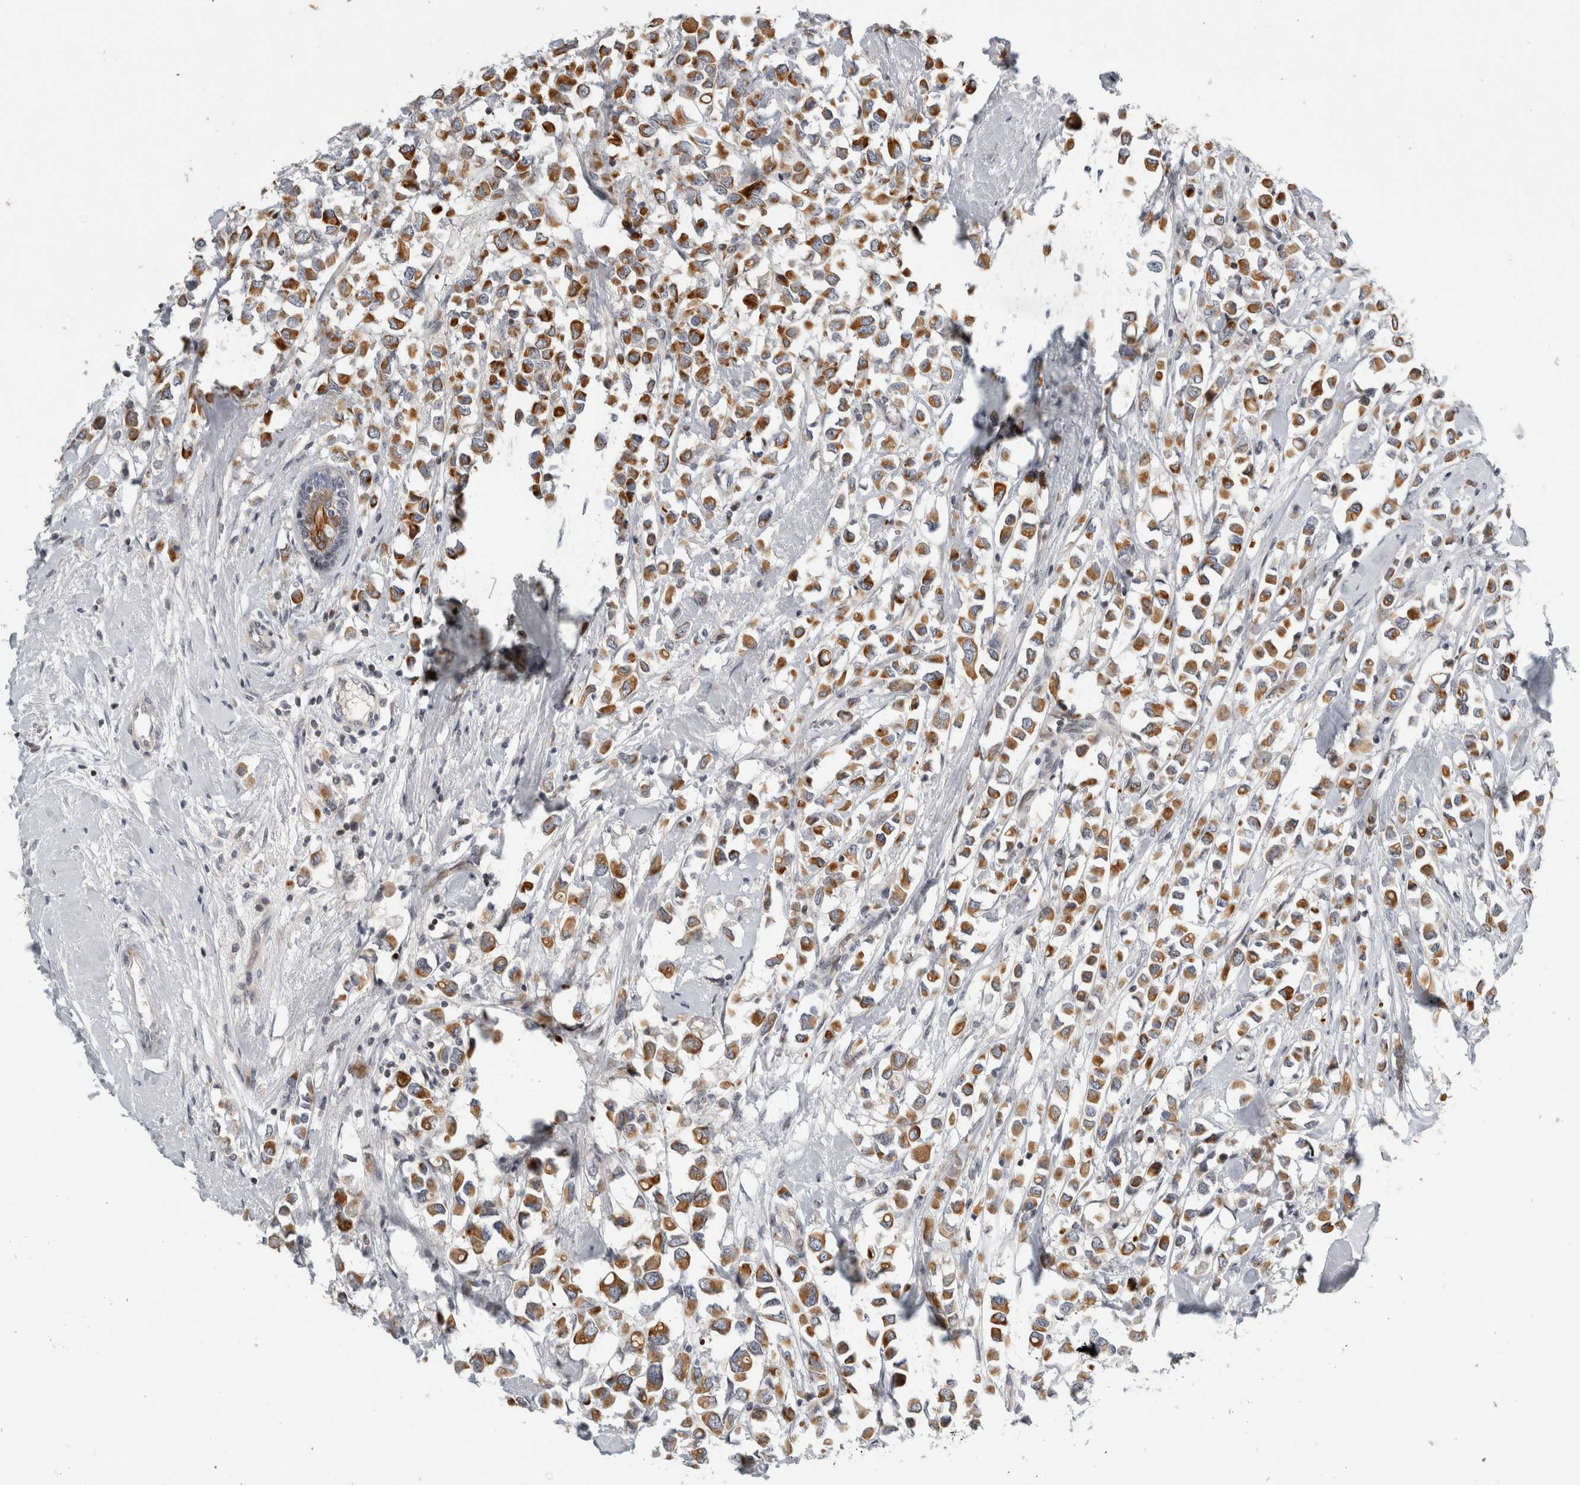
{"staining": {"intensity": "moderate", "quantity": ">75%", "location": "cytoplasmic/membranous"}, "tissue": "breast cancer", "cell_type": "Tumor cells", "image_type": "cancer", "snomed": [{"axis": "morphology", "description": "Duct carcinoma"}, {"axis": "topography", "description": "Breast"}], "caption": "Protein analysis of breast infiltrating ductal carcinoma tissue demonstrates moderate cytoplasmic/membranous positivity in about >75% of tumor cells.", "gene": "UTP25", "patient": {"sex": "female", "age": 61}}